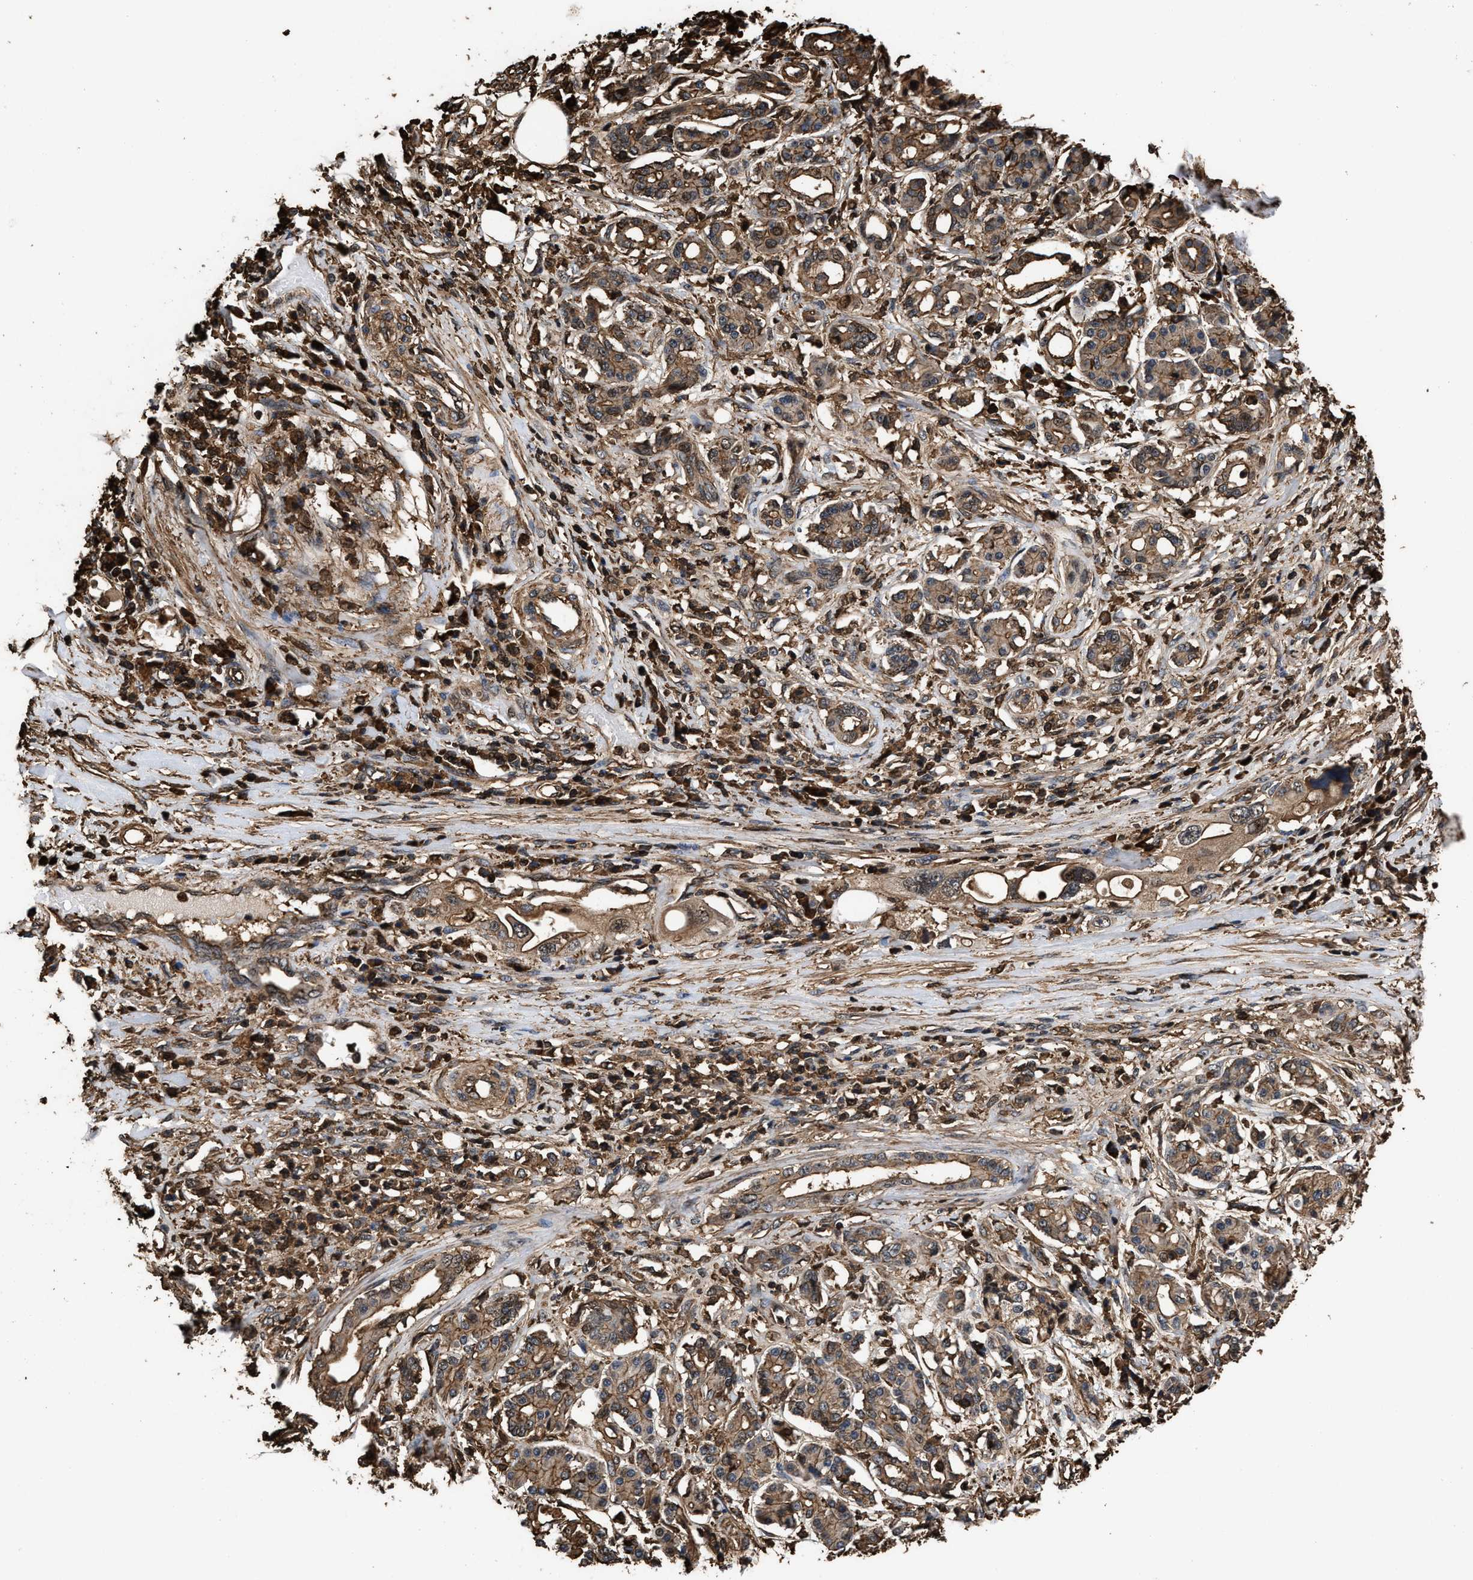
{"staining": {"intensity": "moderate", "quantity": ">75%", "location": "cytoplasmic/membranous"}, "tissue": "pancreatic cancer", "cell_type": "Tumor cells", "image_type": "cancer", "snomed": [{"axis": "morphology", "description": "Adenocarcinoma, NOS"}, {"axis": "topography", "description": "Pancreas"}], "caption": "A high-resolution histopathology image shows IHC staining of pancreatic cancer, which exhibits moderate cytoplasmic/membranous positivity in about >75% of tumor cells. (DAB = brown stain, brightfield microscopy at high magnification).", "gene": "KBTBD2", "patient": {"sex": "female", "age": 56}}